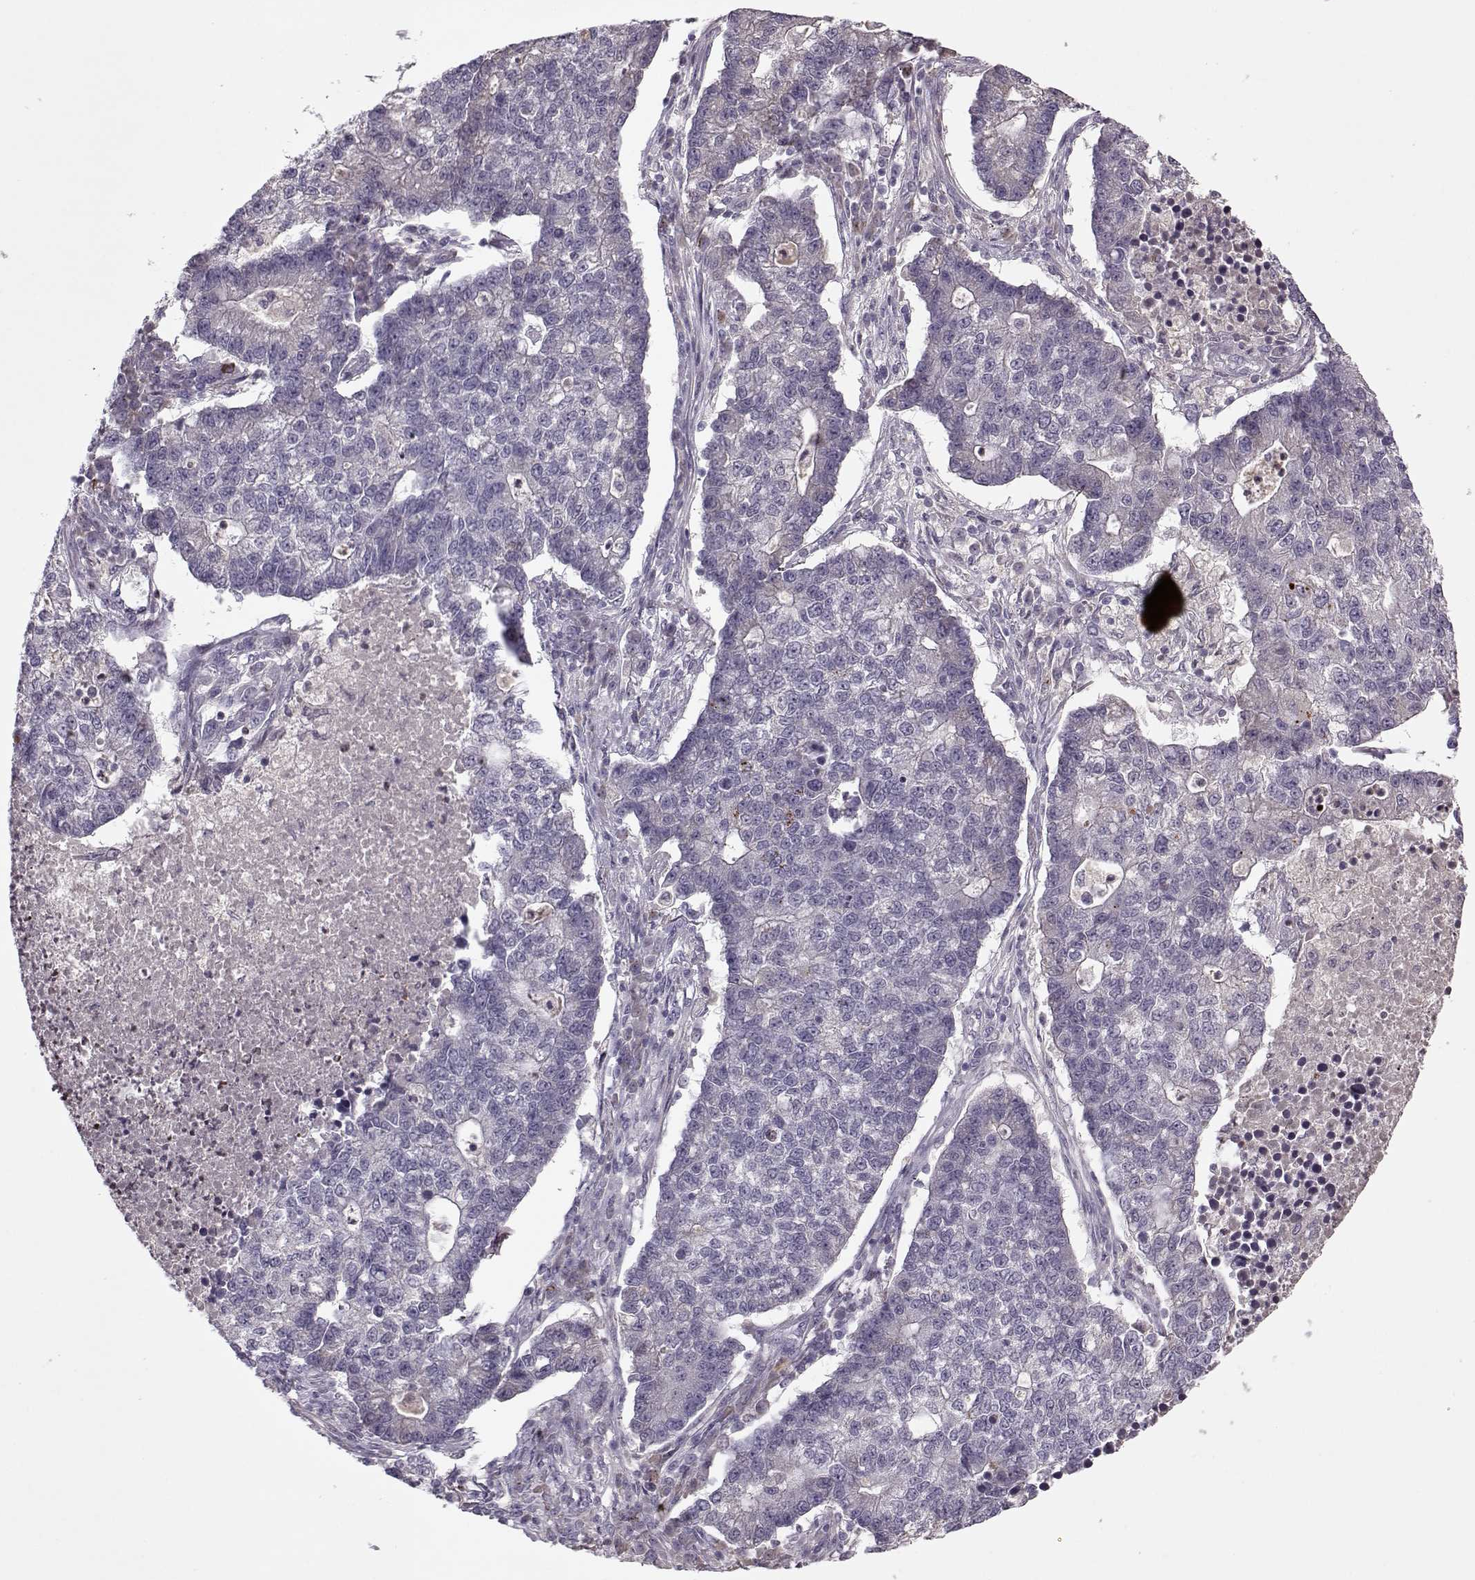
{"staining": {"intensity": "negative", "quantity": "none", "location": "none"}, "tissue": "lung cancer", "cell_type": "Tumor cells", "image_type": "cancer", "snomed": [{"axis": "morphology", "description": "Adenocarcinoma, NOS"}, {"axis": "topography", "description": "Lung"}], "caption": "High magnification brightfield microscopy of lung cancer stained with DAB (brown) and counterstained with hematoxylin (blue): tumor cells show no significant expression.", "gene": "ACOT11", "patient": {"sex": "male", "age": 57}}